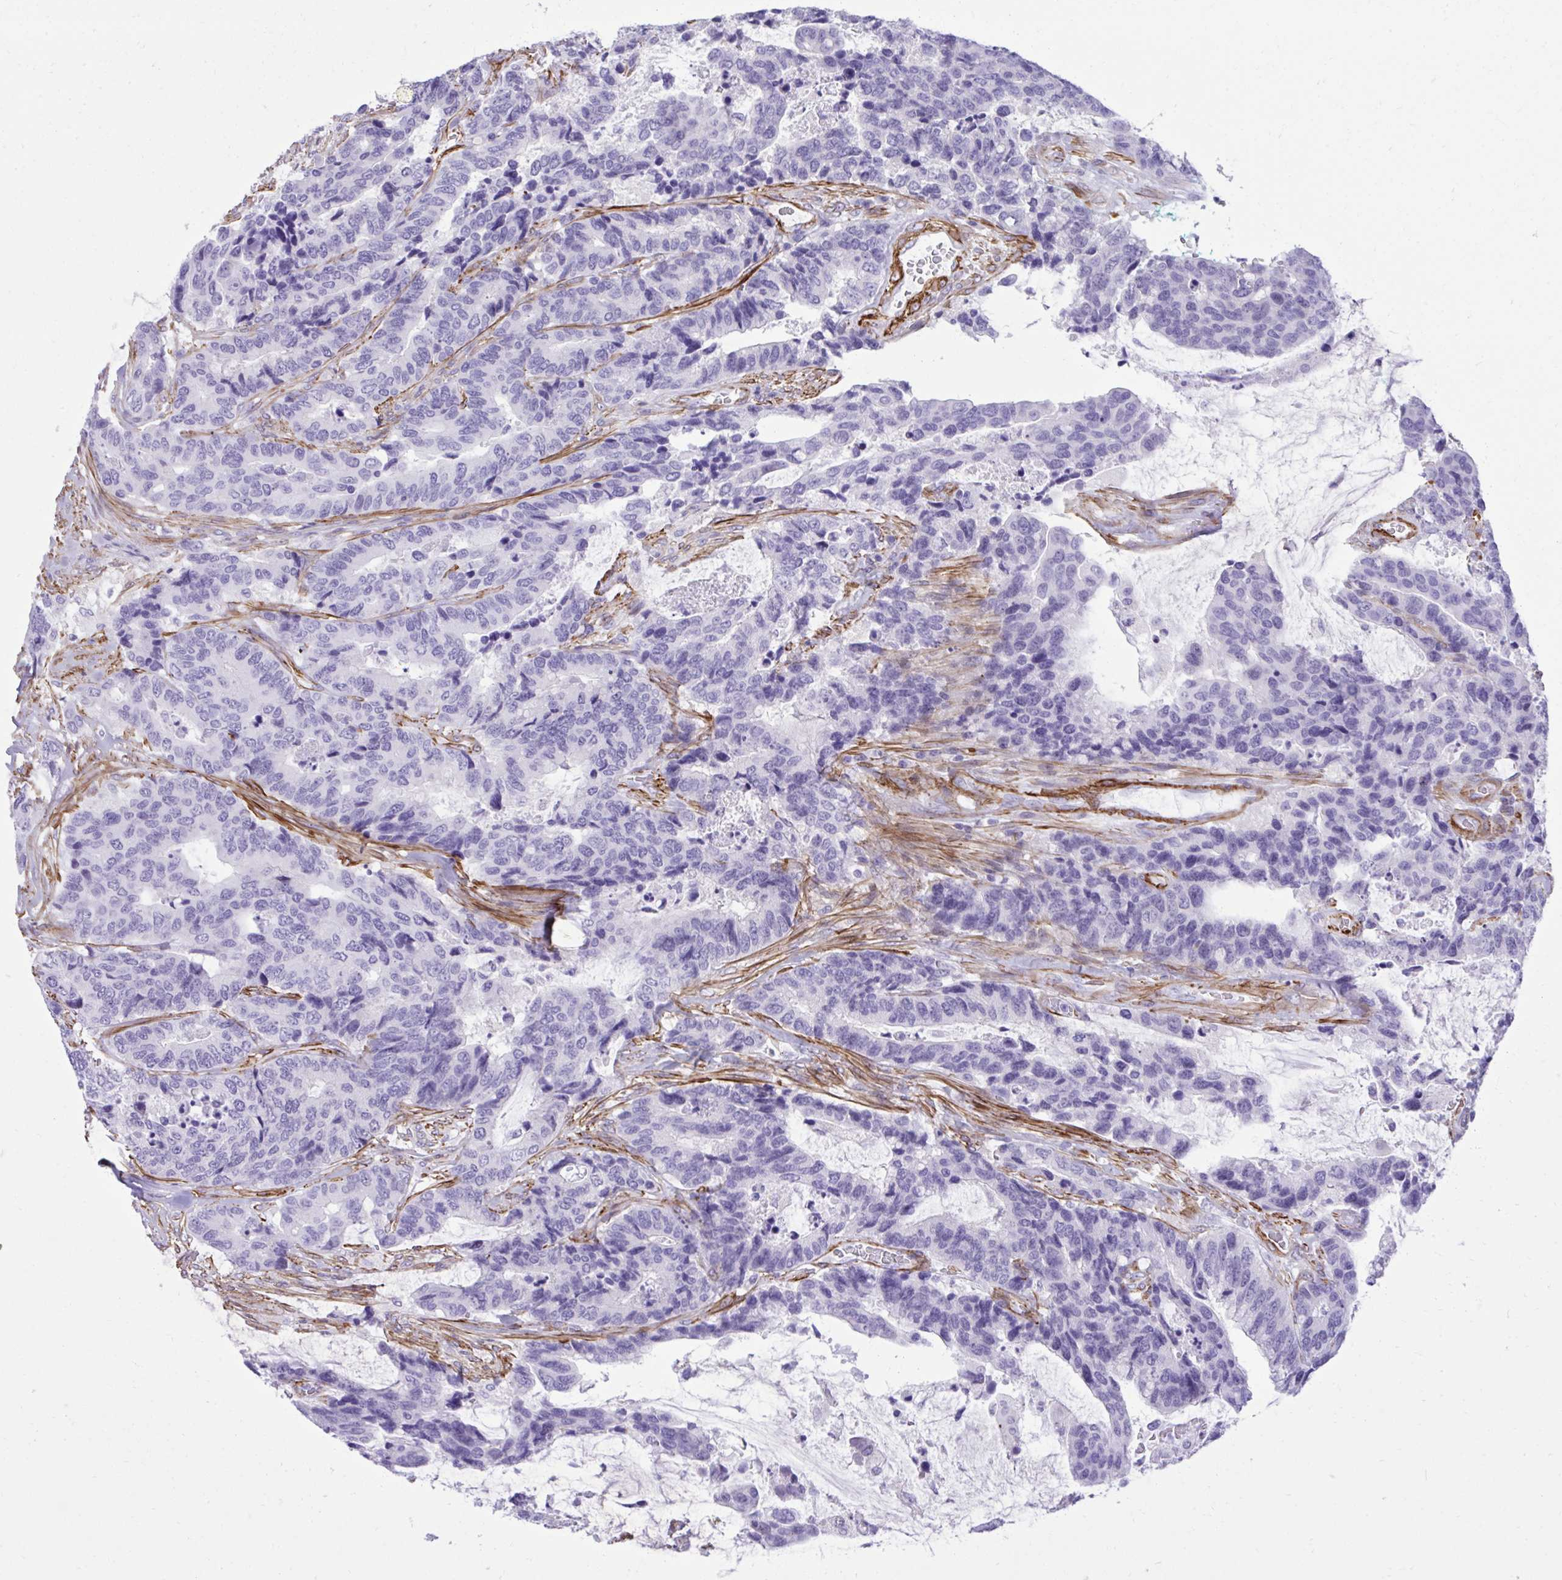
{"staining": {"intensity": "negative", "quantity": "none", "location": "none"}, "tissue": "colorectal cancer", "cell_type": "Tumor cells", "image_type": "cancer", "snomed": [{"axis": "morphology", "description": "Adenocarcinoma, NOS"}, {"axis": "topography", "description": "Rectum"}], "caption": "Image shows no significant protein positivity in tumor cells of colorectal cancer (adenocarcinoma).", "gene": "PITPNM3", "patient": {"sex": "female", "age": 59}}